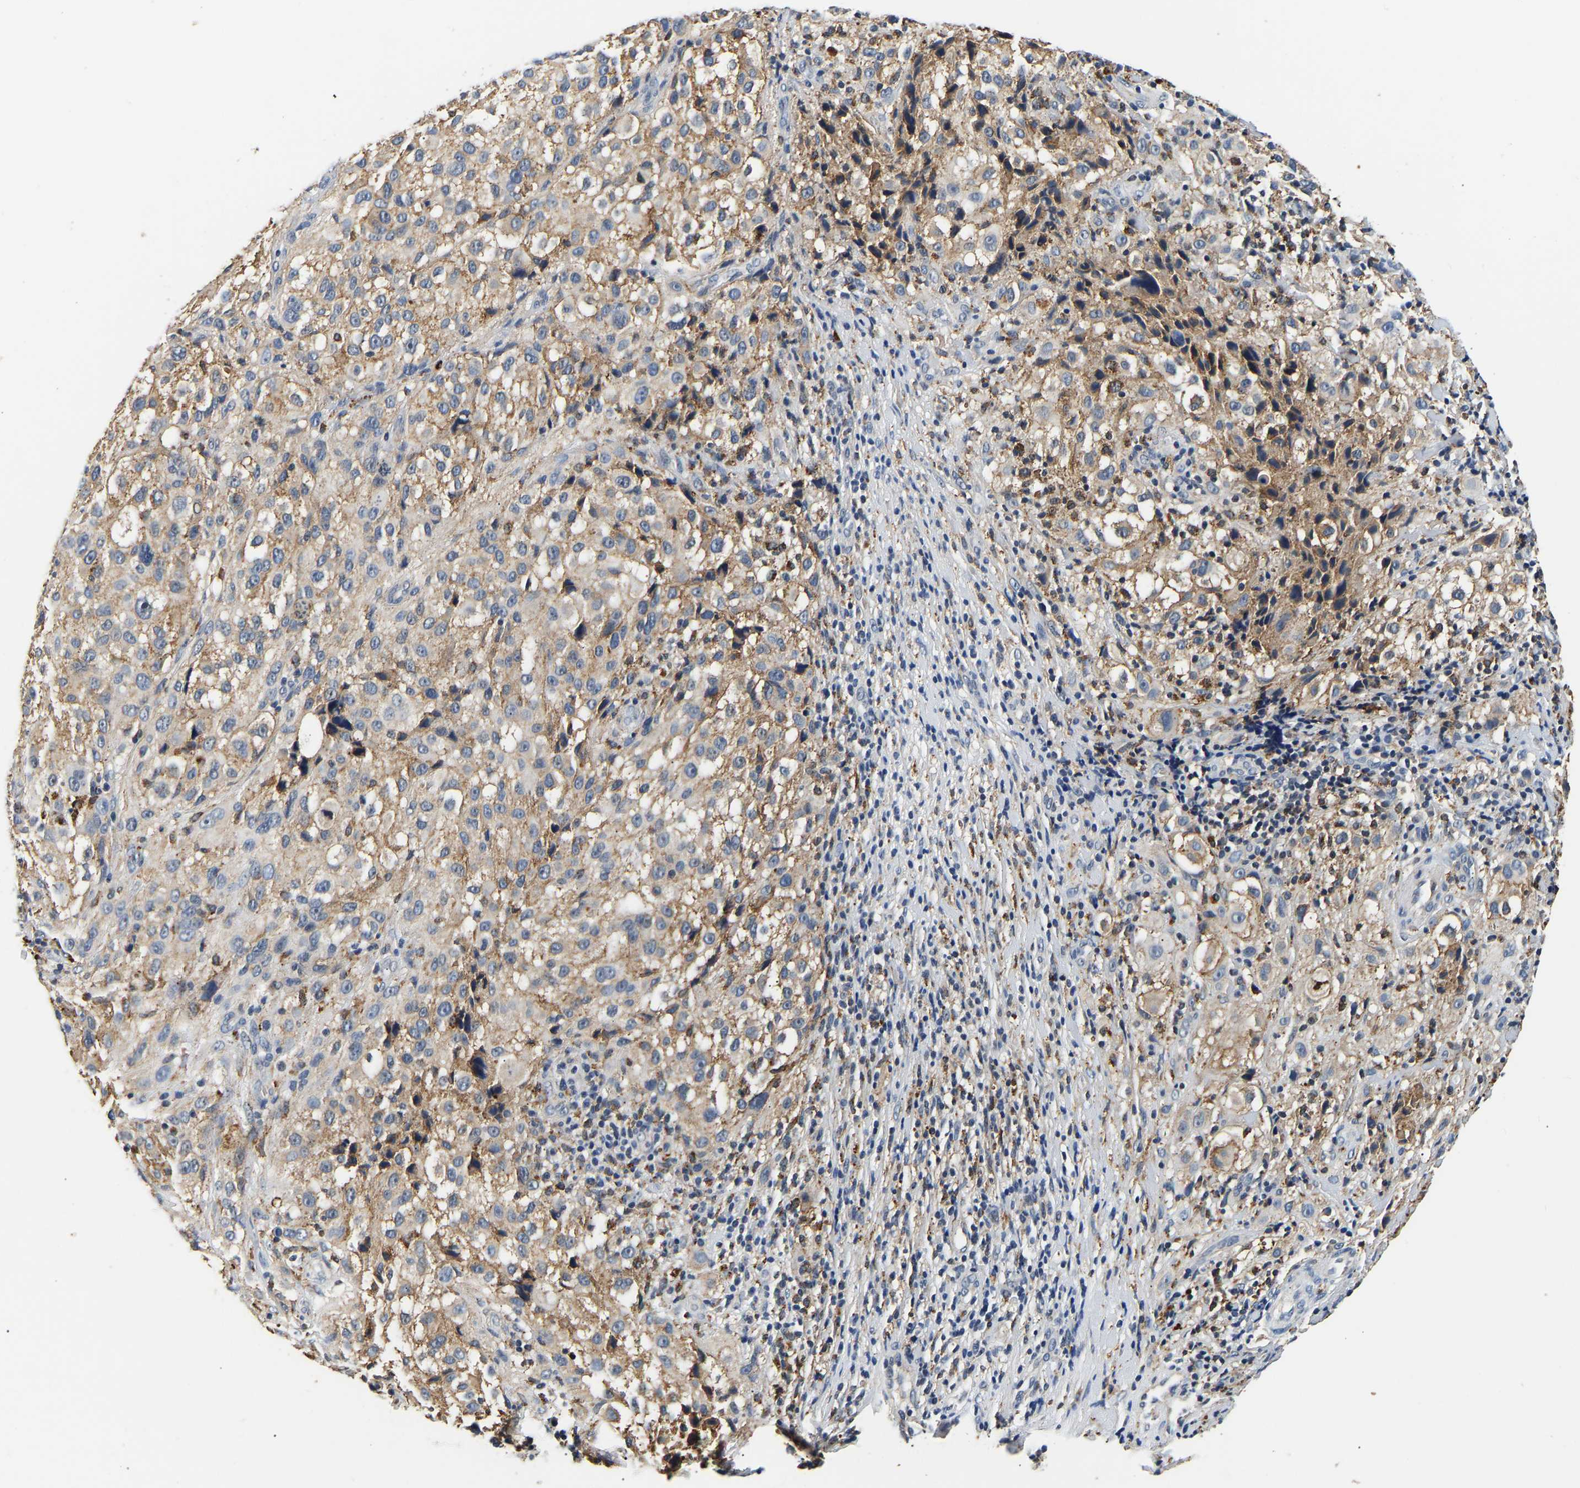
{"staining": {"intensity": "moderate", "quantity": ">75%", "location": "cytoplasmic/membranous"}, "tissue": "melanoma", "cell_type": "Tumor cells", "image_type": "cancer", "snomed": [{"axis": "morphology", "description": "Necrosis, NOS"}, {"axis": "morphology", "description": "Malignant melanoma, NOS"}, {"axis": "topography", "description": "Skin"}], "caption": "Immunohistochemical staining of human malignant melanoma exhibits medium levels of moderate cytoplasmic/membranous protein expression in approximately >75% of tumor cells.", "gene": "SMU1", "patient": {"sex": "female", "age": 87}}